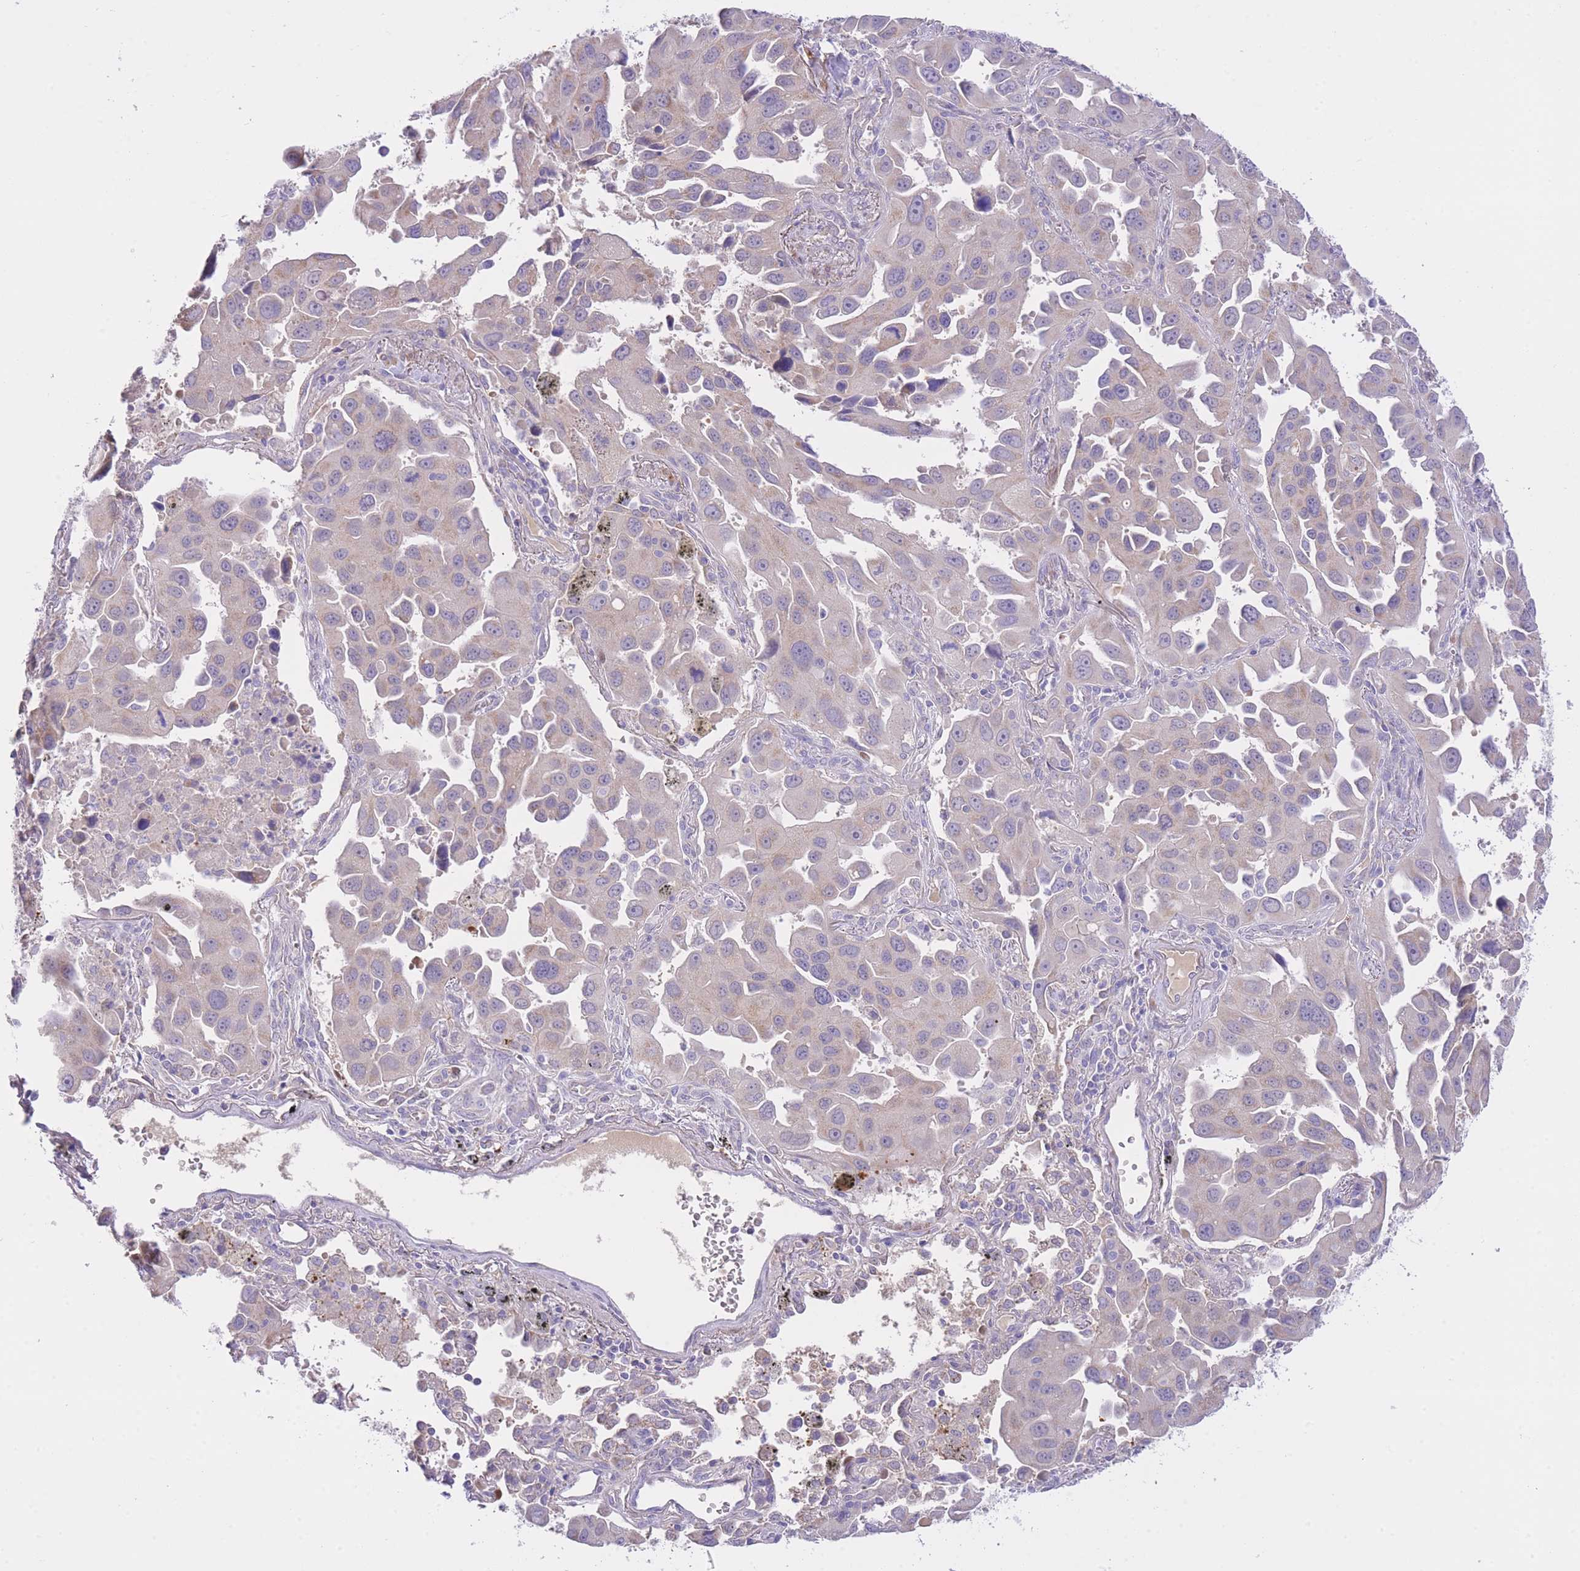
{"staining": {"intensity": "weak", "quantity": "<25%", "location": "cytoplasmic/membranous"}, "tissue": "lung cancer", "cell_type": "Tumor cells", "image_type": "cancer", "snomed": [{"axis": "morphology", "description": "Adenocarcinoma, NOS"}, {"axis": "topography", "description": "Lung"}], "caption": "Immunohistochemical staining of lung adenocarcinoma exhibits no significant expression in tumor cells. (DAB immunohistochemistry, high magnification).", "gene": "PGM1", "patient": {"sex": "male", "age": 66}}